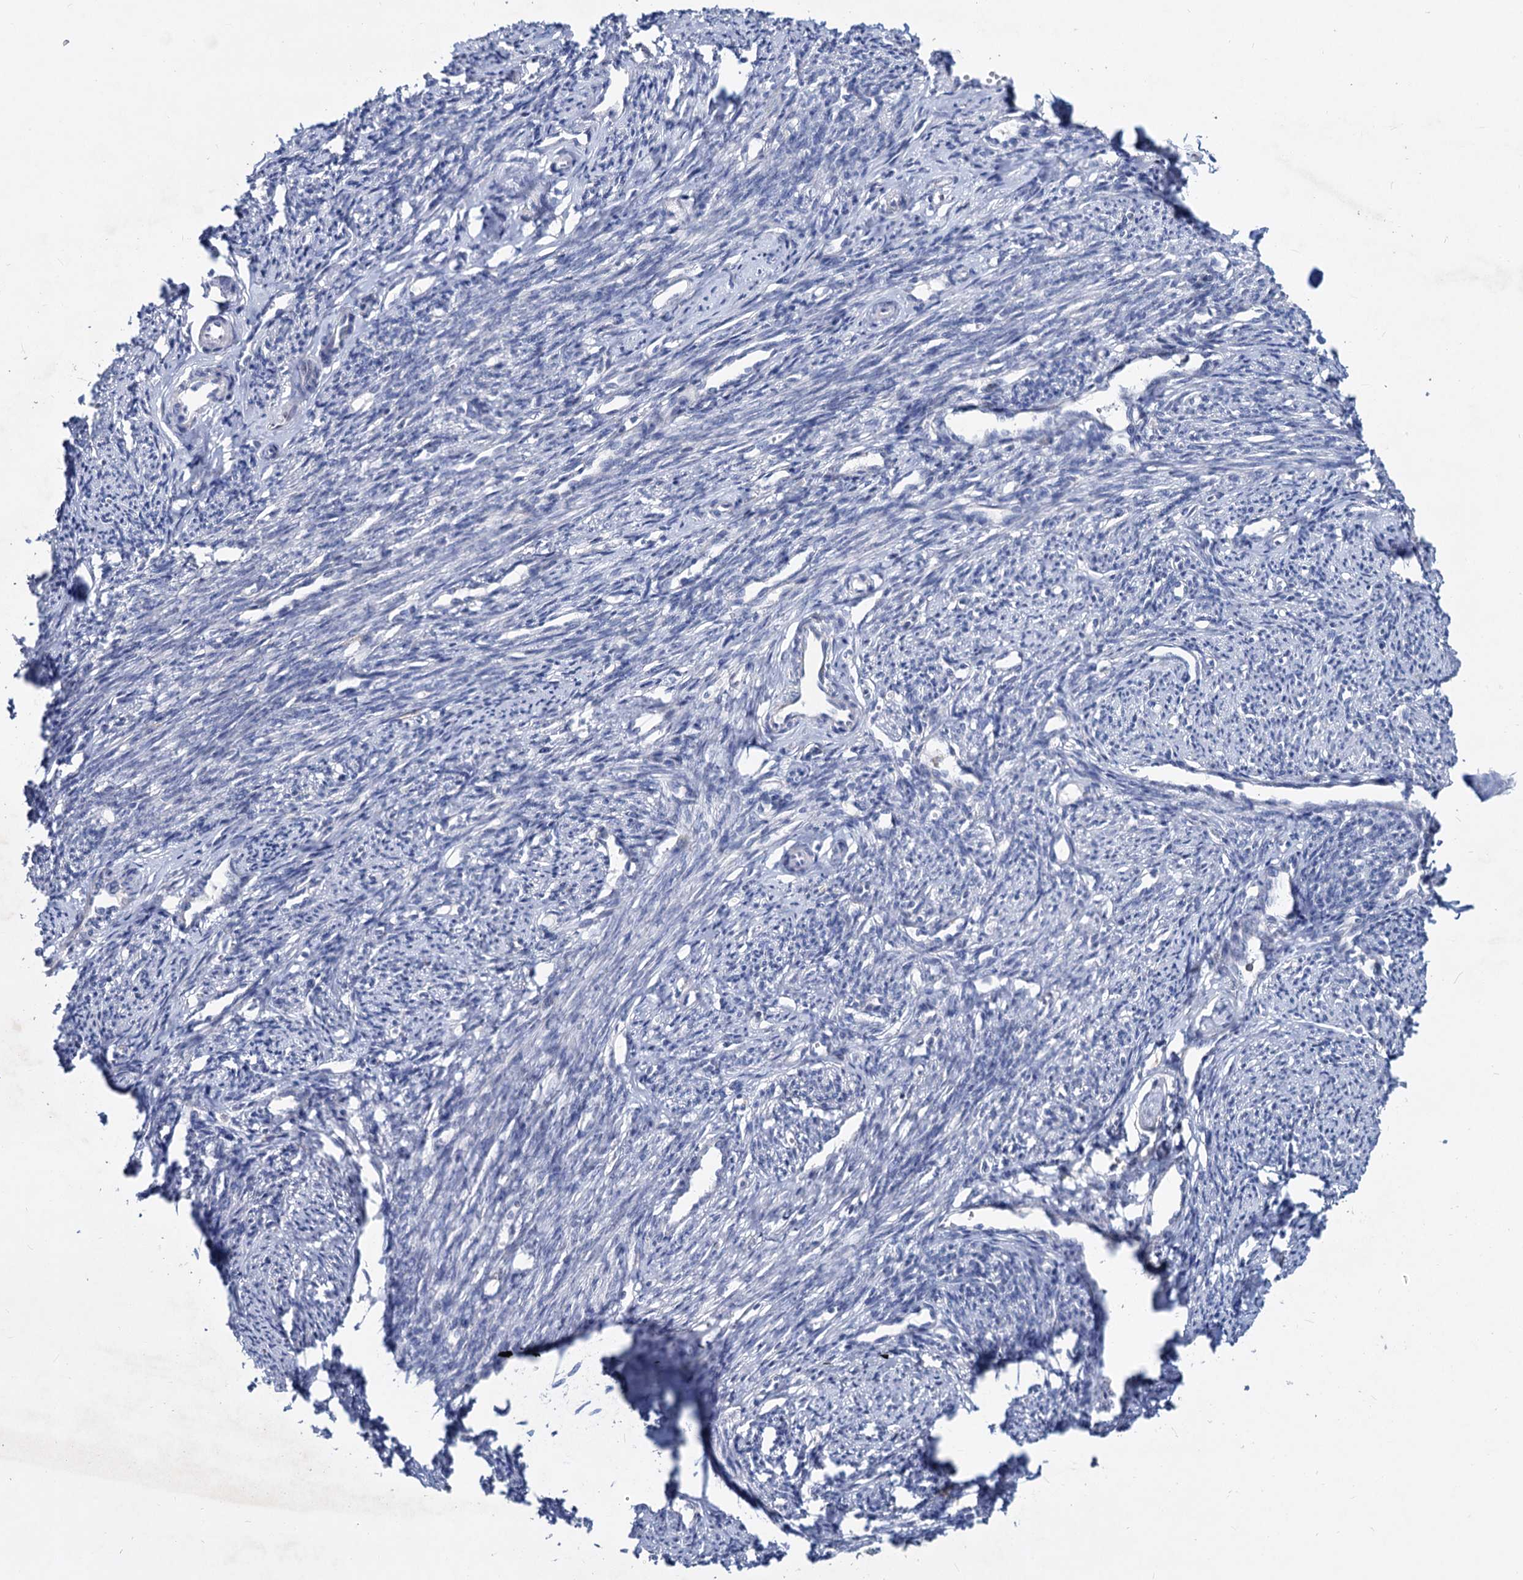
{"staining": {"intensity": "negative", "quantity": "none", "location": "none"}, "tissue": "smooth muscle", "cell_type": "Smooth muscle cells", "image_type": "normal", "snomed": [{"axis": "morphology", "description": "Normal tissue, NOS"}, {"axis": "topography", "description": "Smooth muscle"}, {"axis": "topography", "description": "Uterus"}], "caption": "Immunohistochemistry of benign smooth muscle reveals no expression in smooth muscle cells.", "gene": "LRCH4", "patient": {"sex": "female", "age": 59}}